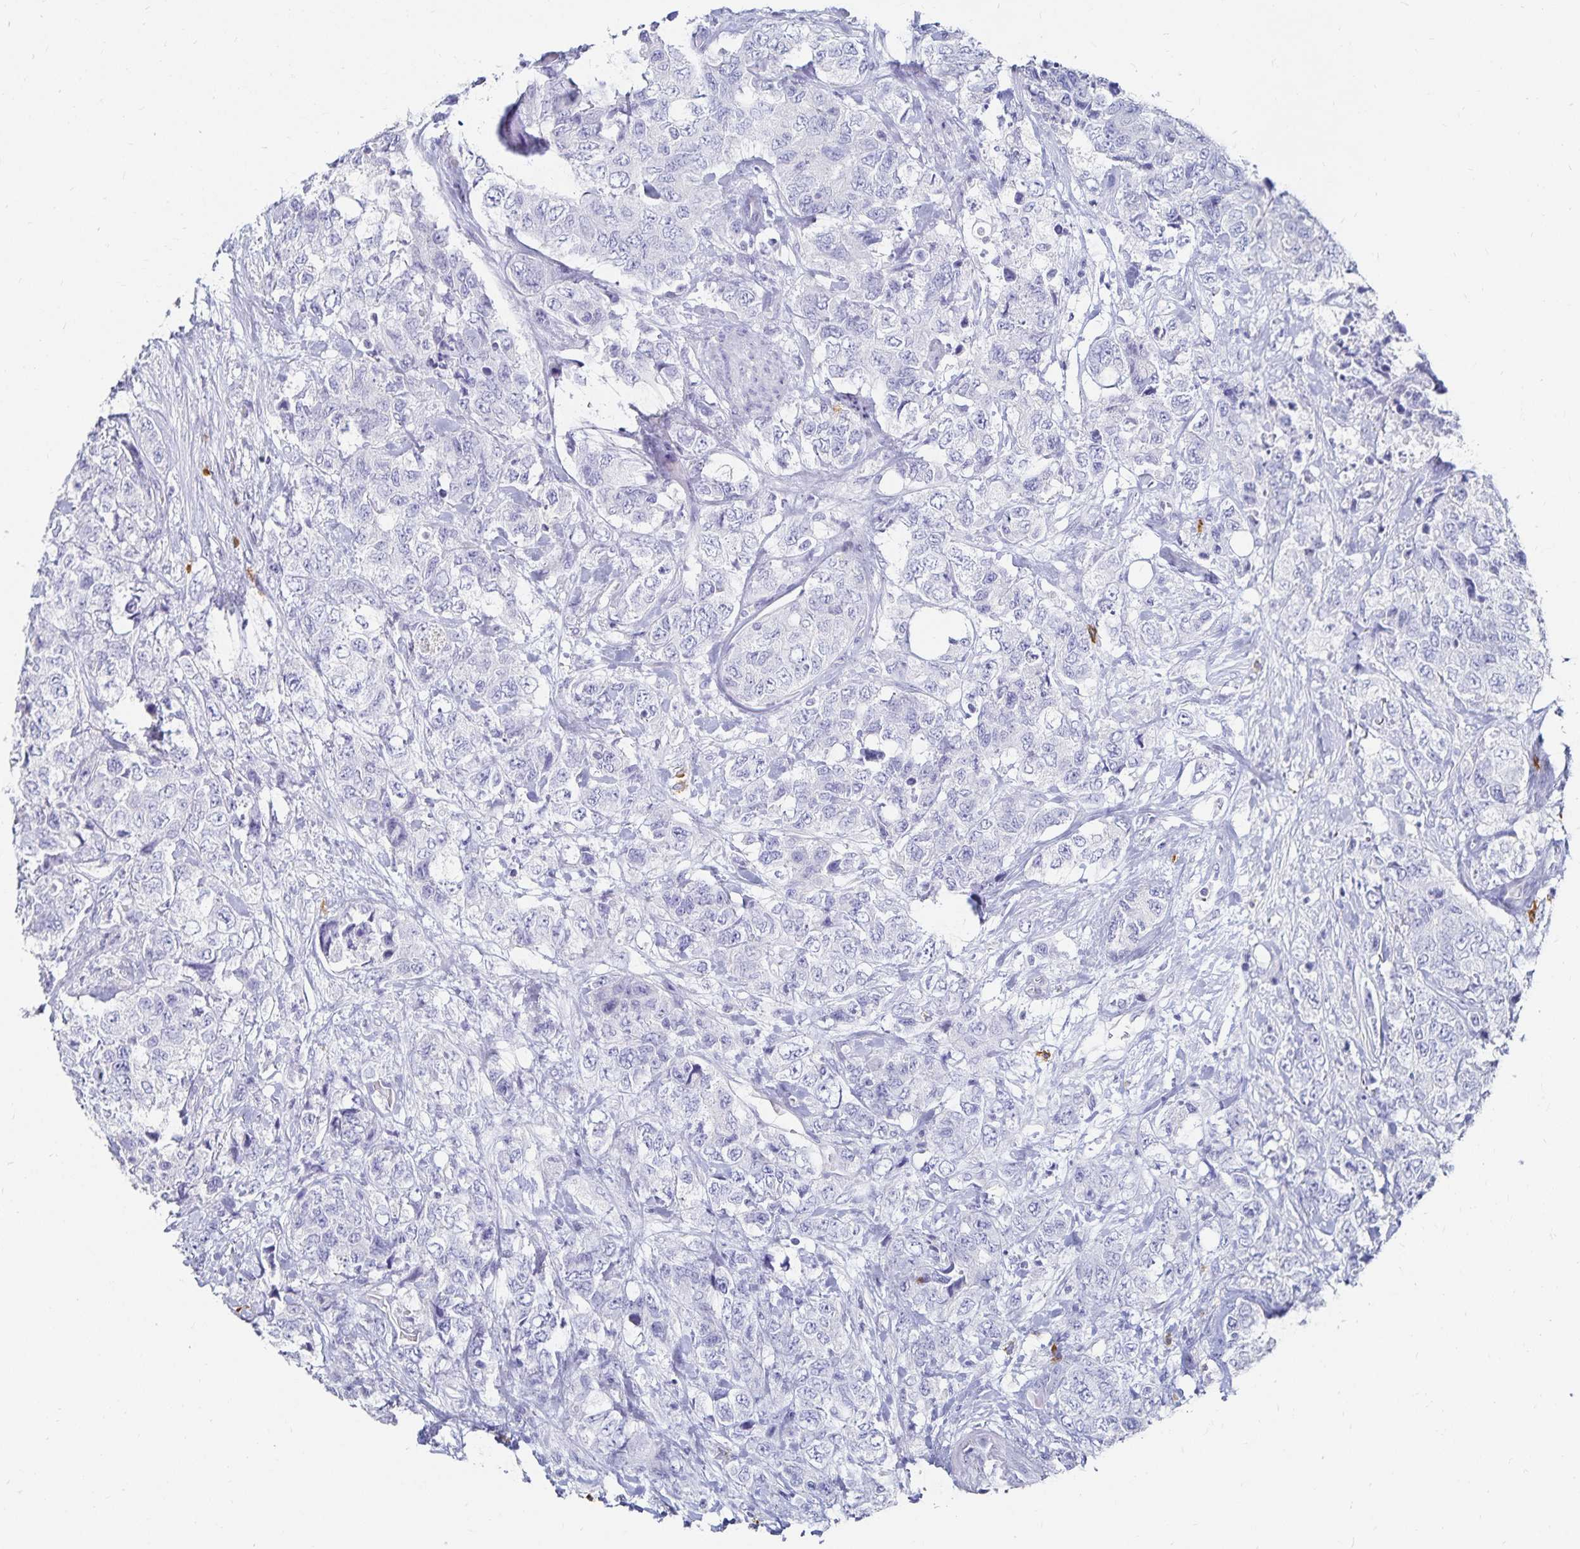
{"staining": {"intensity": "negative", "quantity": "none", "location": "none"}, "tissue": "urothelial cancer", "cell_type": "Tumor cells", "image_type": "cancer", "snomed": [{"axis": "morphology", "description": "Urothelial carcinoma, High grade"}, {"axis": "topography", "description": "Urinary bladder"}], "caption": "IHC of human high-grade urothelial carcinoma demonstrates no positivity in tumor cells.", "gene": "TNIP1", "patient": {"sex": "female", "age": 78}}